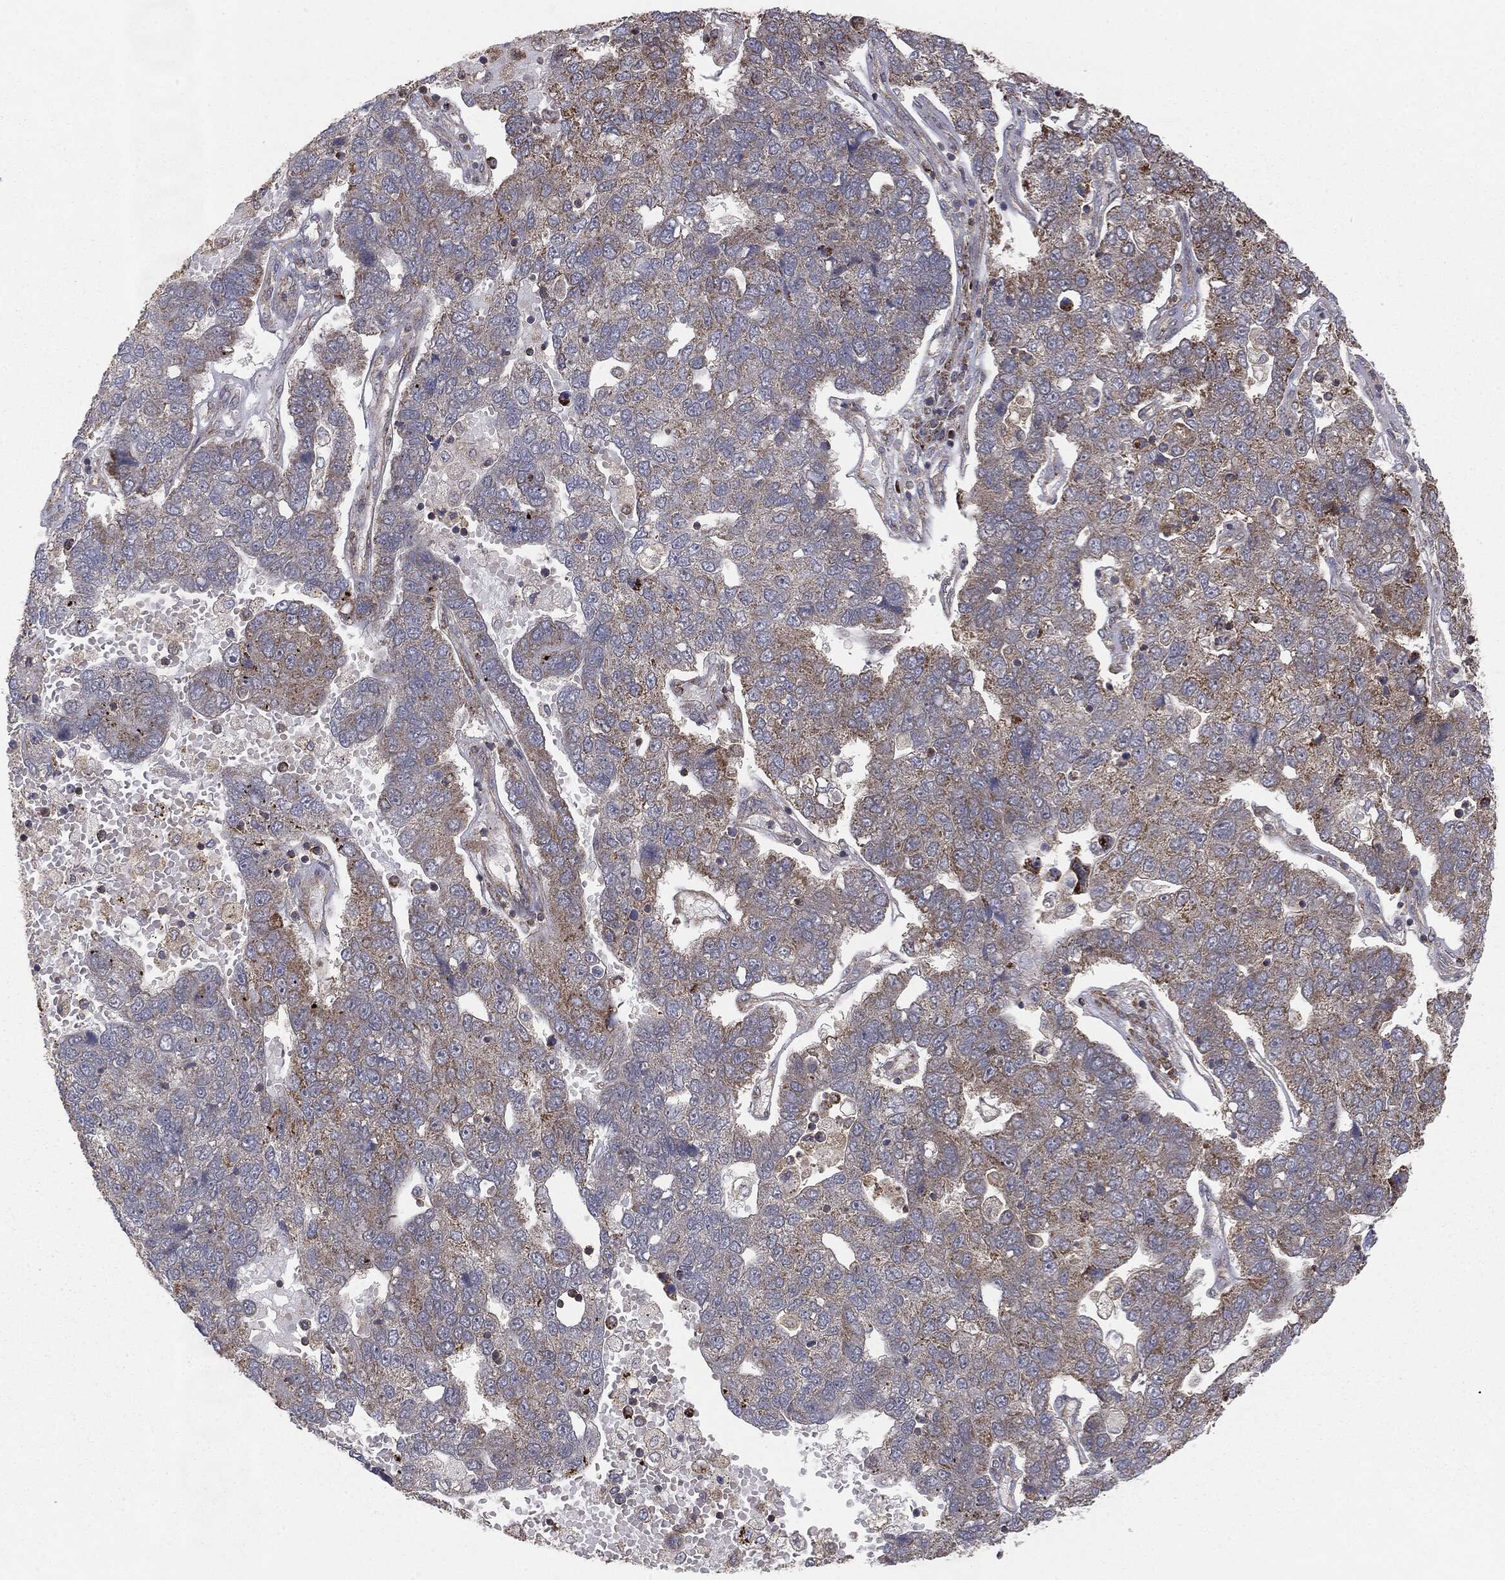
{"staining": {"intensity": "moderate", "quantity": "<25%", "location": "cytoplasmic/membranous"}, "tissue": "pancreatic cancer", "cell_type": "Tumor cells", "image_type": "cancer", "snomed": [{"axis": "morphology", "description": "Adenocarcinoma, NOS"}, {"axis": "topography", "description": "Pancreas"}], "caption": "Immunohistochemistry (IHC) (DAB (3,3'-diaminobenzidine)) staining of pancreatic adenocarcinoma shows moderate cytoplasmic/membranous protein staining in approximately <25% of tumor cells.", "gene": "MTOR", "patient": {"sex": "female", "age": 61}}